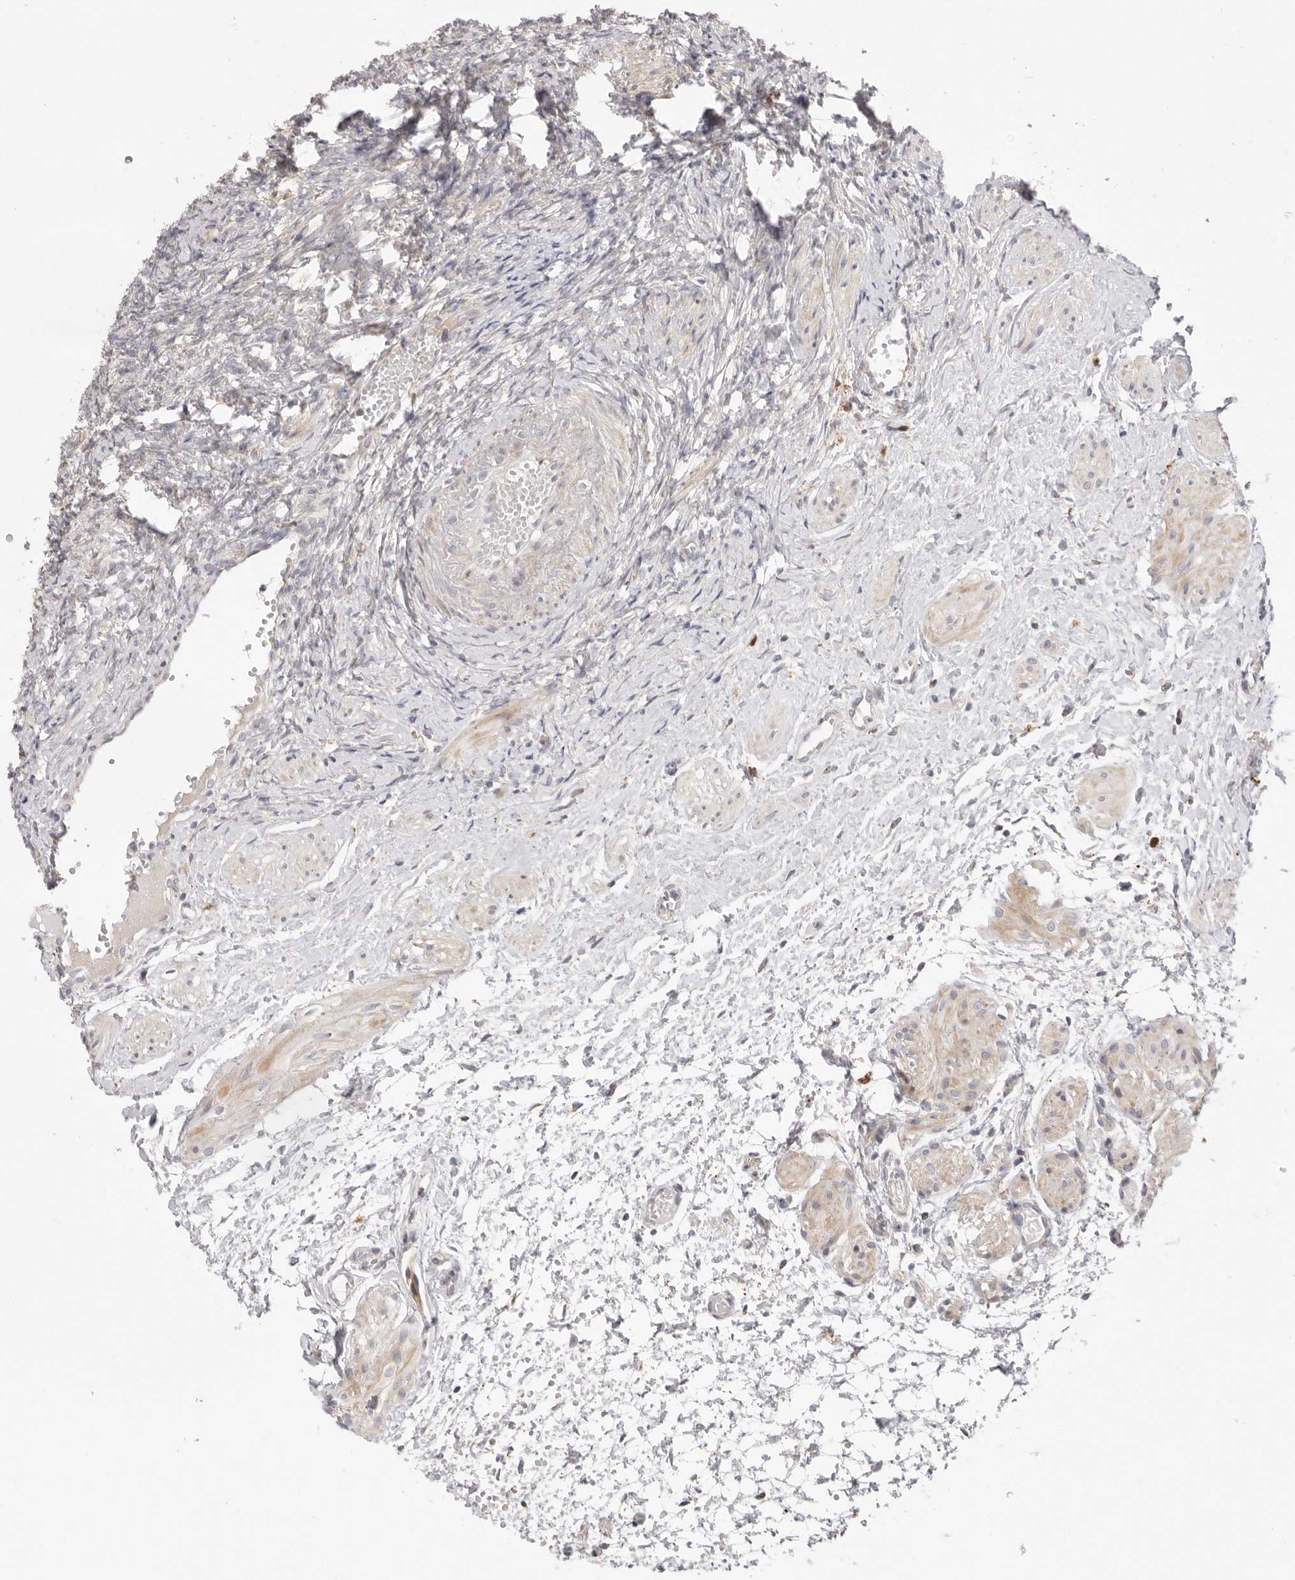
{"staining": {"intensity": "negative", "quantity": "none", "location": "none"}, "tissue": "ovary", "cell_type": "Ovarian stroma cells", "image_type": "normal", "snomed": [{"axis": "morphology", "description": "Normal tissue, NOS"}, {"axis": "topography", "description": "Ovary"}], "caption": "Immunohistochemistry of unremarkable ovary reveals no positivity in ovarian stroma cells.", "gene": "USH1C", "patient": {"sex": "female", "age": 41}}